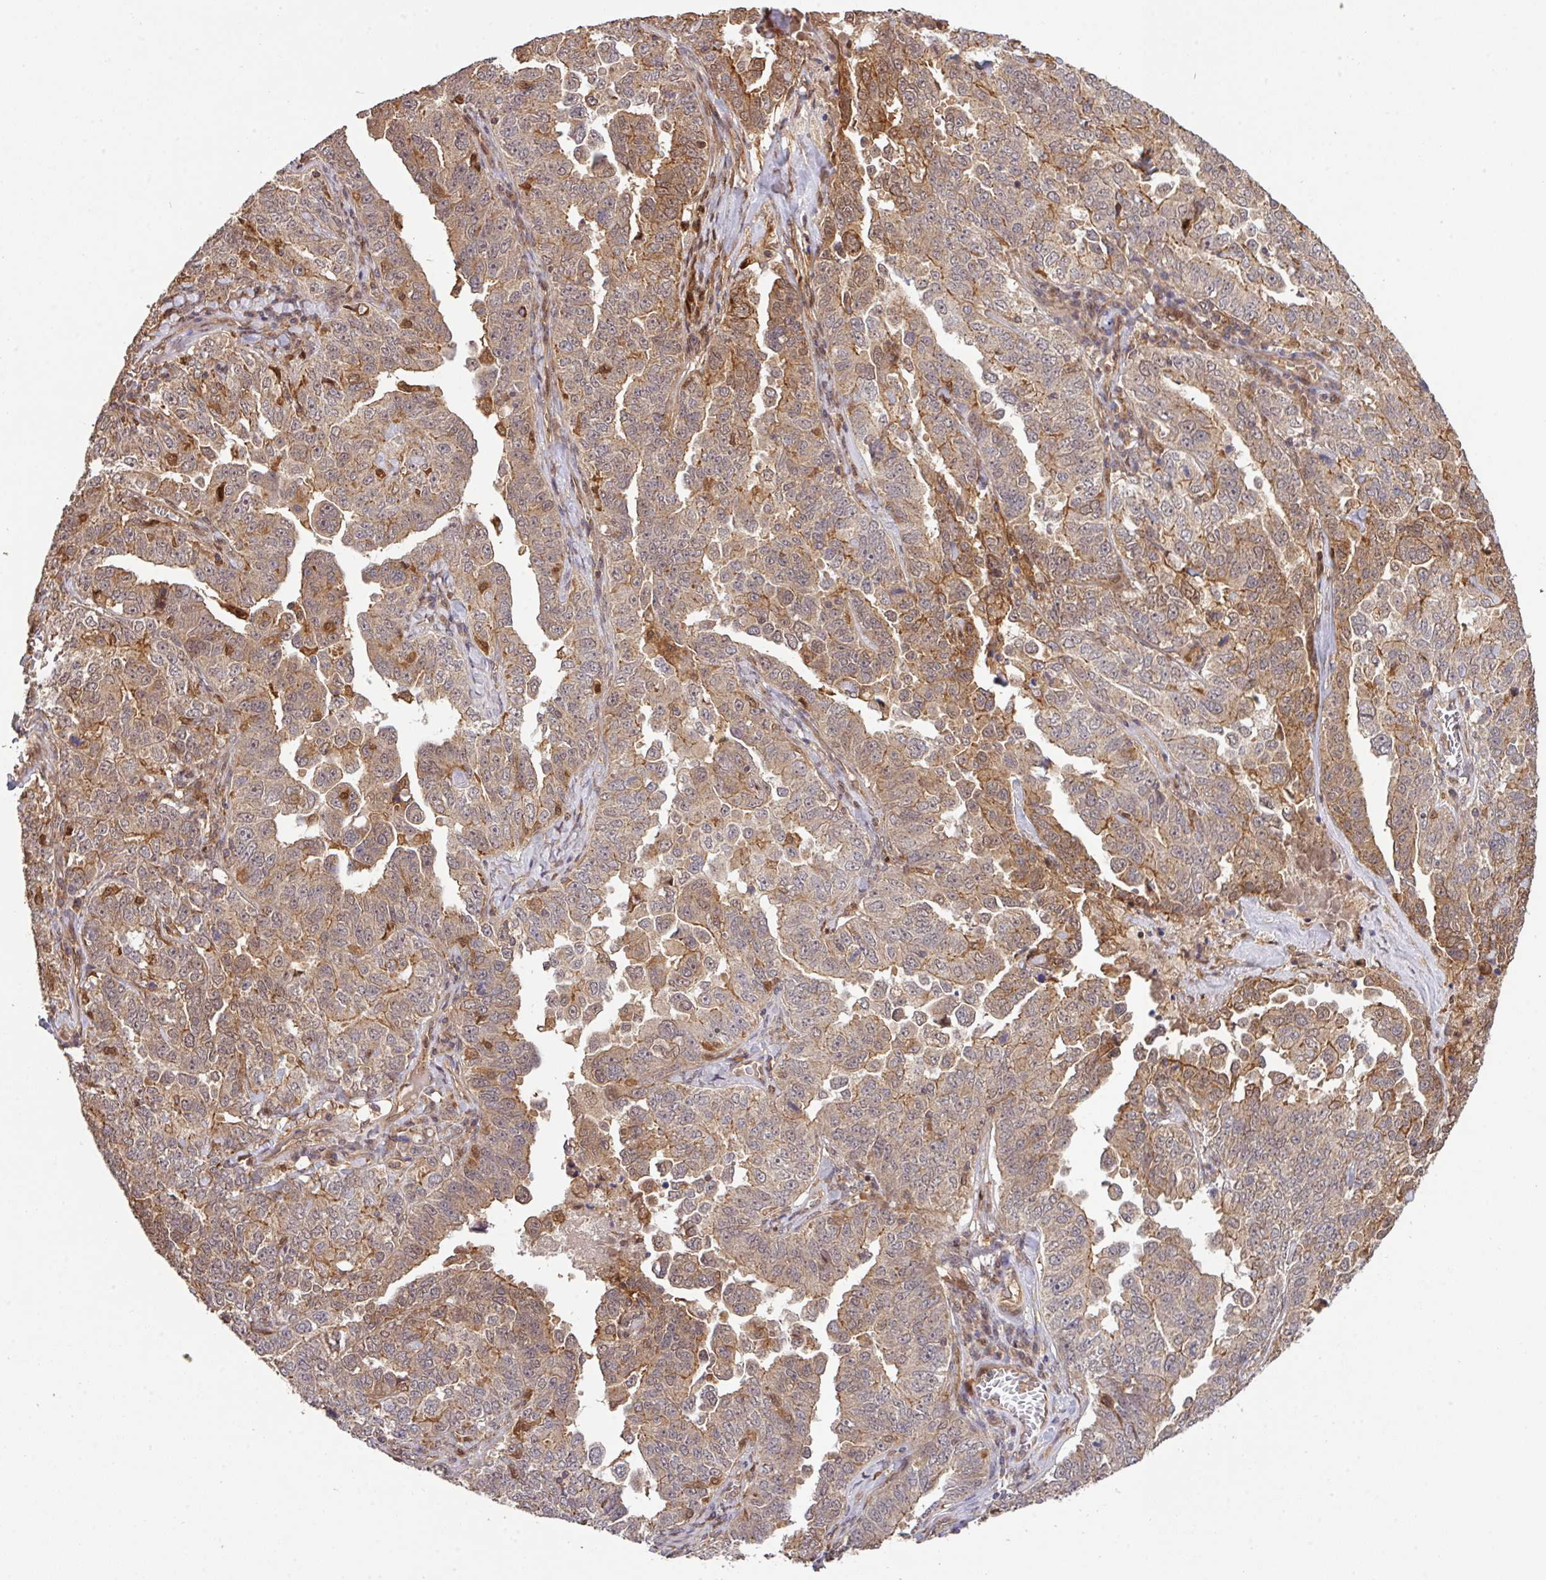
{"staining": {"intensity": "moderate", "quantity": ">75%", "location": "cytoplasmic/membranous,nuclear"}, "tissue": "ovarian cancer", "cell_type": "Tumor cells", "image_type": "cancer", "snomed": [{"axis": "morphology", "description": "Carcinoma, endometroid"}, {"axis": "topography", "description": "Ovary"}], "caption": "Immunohistochemistry (IHC) histopathology image of ovarian cancer (endometroid carcinoma) stained for a protein (brown), which exhibits medium levels of moderate cytoplasmic/membranous and nuclear expression in approximately >75% of tumor cells.", "gene": "ARPIN", "patient": {"sex": "female", "age": 62}}